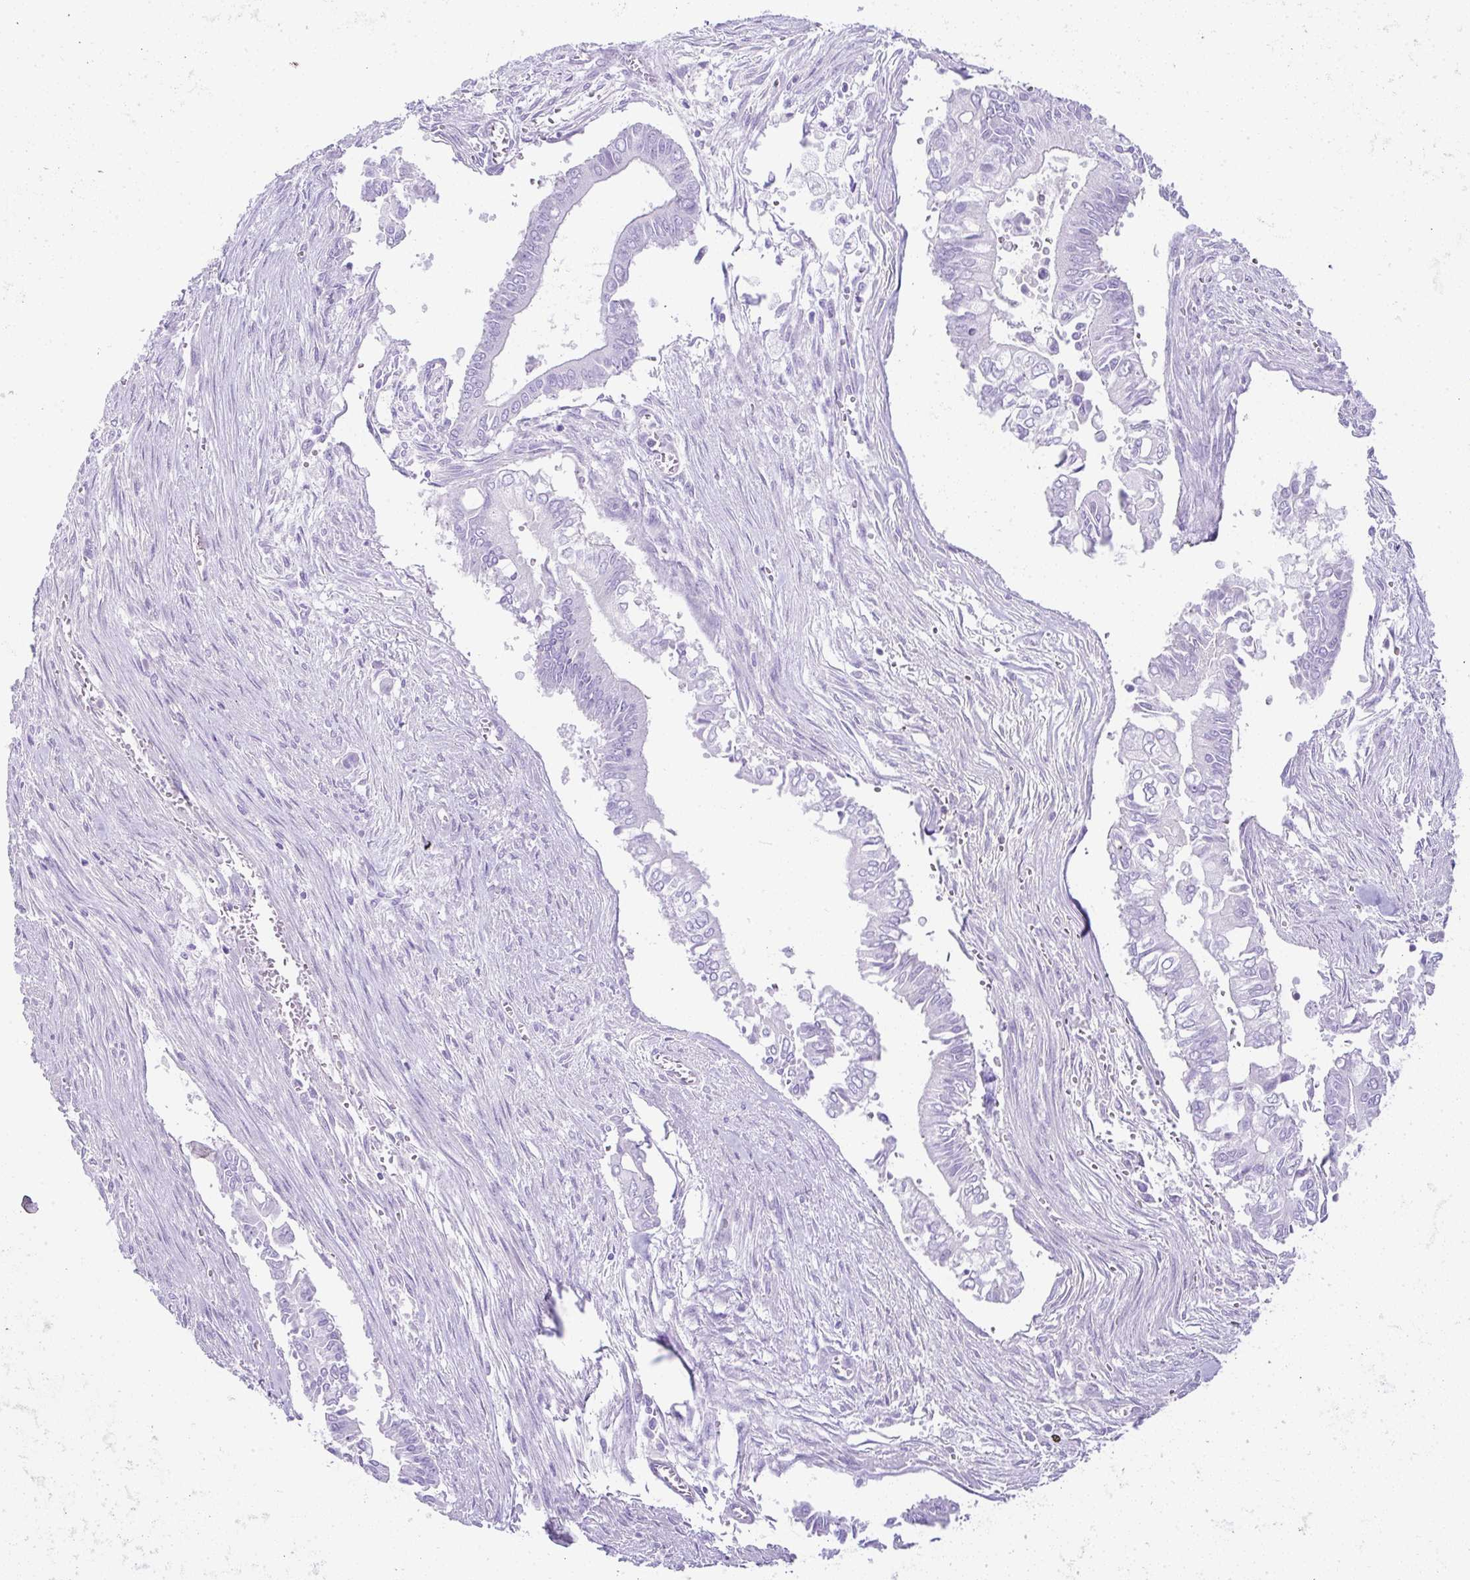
{"staining": {"intensity": "negative", "quantity": "none", "location": "none"}, "tissue": "pancreatic cancer", "cell_type": "Tumor cells", "image_type": "cancer", "snomed": [{"axis": "morphology", "description": "Adenocarcinoma, NOS"}, {"axis": "topography", "description": "Pancreas"}], "caption": "DAB (3,3'-diaminobenzidine) immunohistochemical staining of adenocarcinoma (pancreatic) exhibits no significant expression in tumor cells. (Stains: DAB immunohistochemistry (IHC) with hematoxylin counter stain, Microscopy: brightfield microscopy at high magnification).", "gene": "RNF183", "patient": {"sex": "male", "age": 68}}